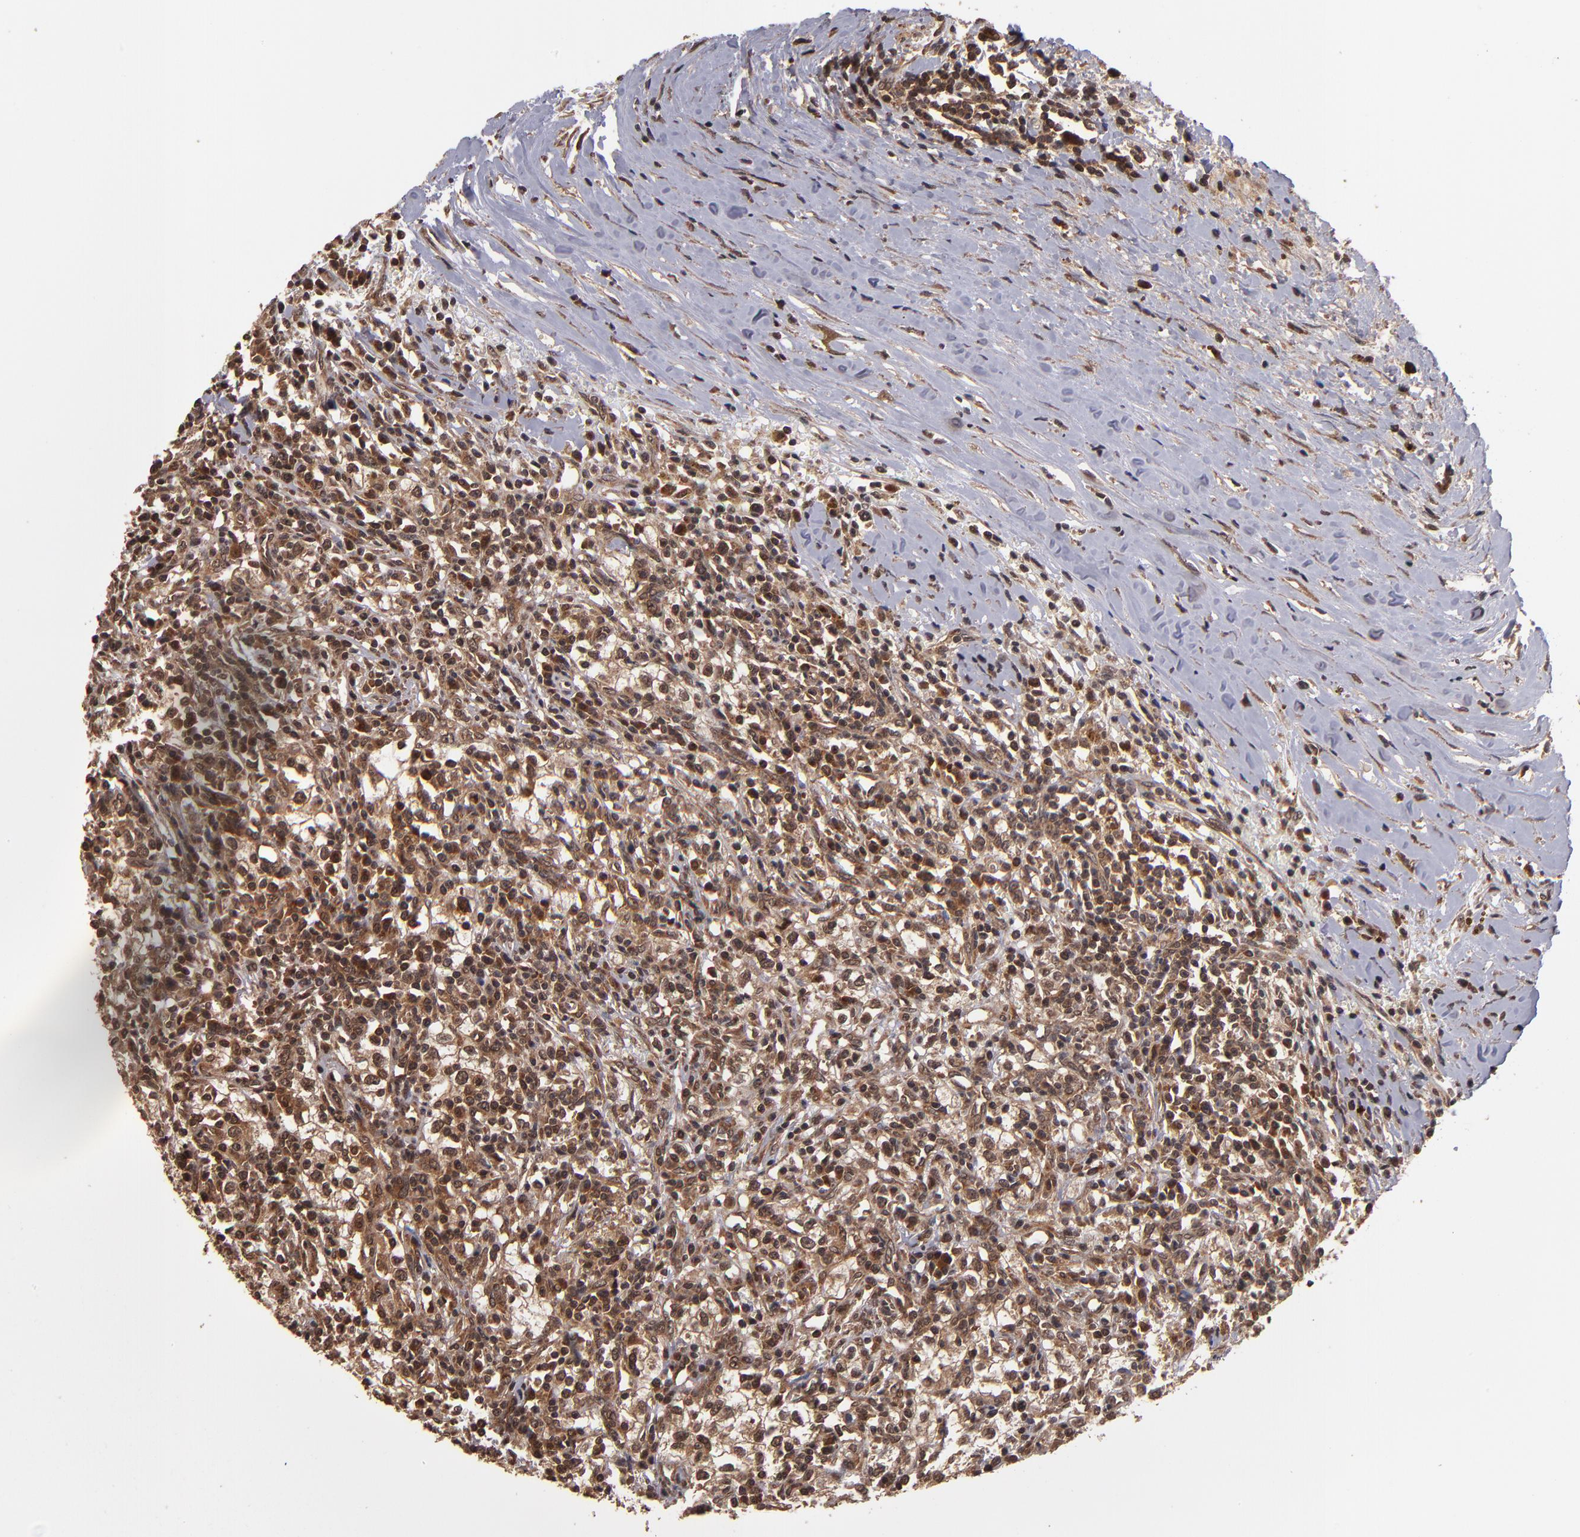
{"staining": {"intensity": "moderate", "quantity": ">75%", "location": "cytoplasmic/membranous"}, "tissue": "renal cancer", "cell_type": "Tumor cells", "image_type": "cancer", "snomed": [{"axis": "morphology", "description": "Adenocarcinoma, NOS"}, {"axis": "topography", "description": "Kidney"}], "caption": "The image demonstrates staining of renal cancer, revealing moderate cytoplasmic/membranous protein positivity (brown color) within tumor cells.", "gene": "NFE2L2", "patient": {"sex": "male", "age": 82}}